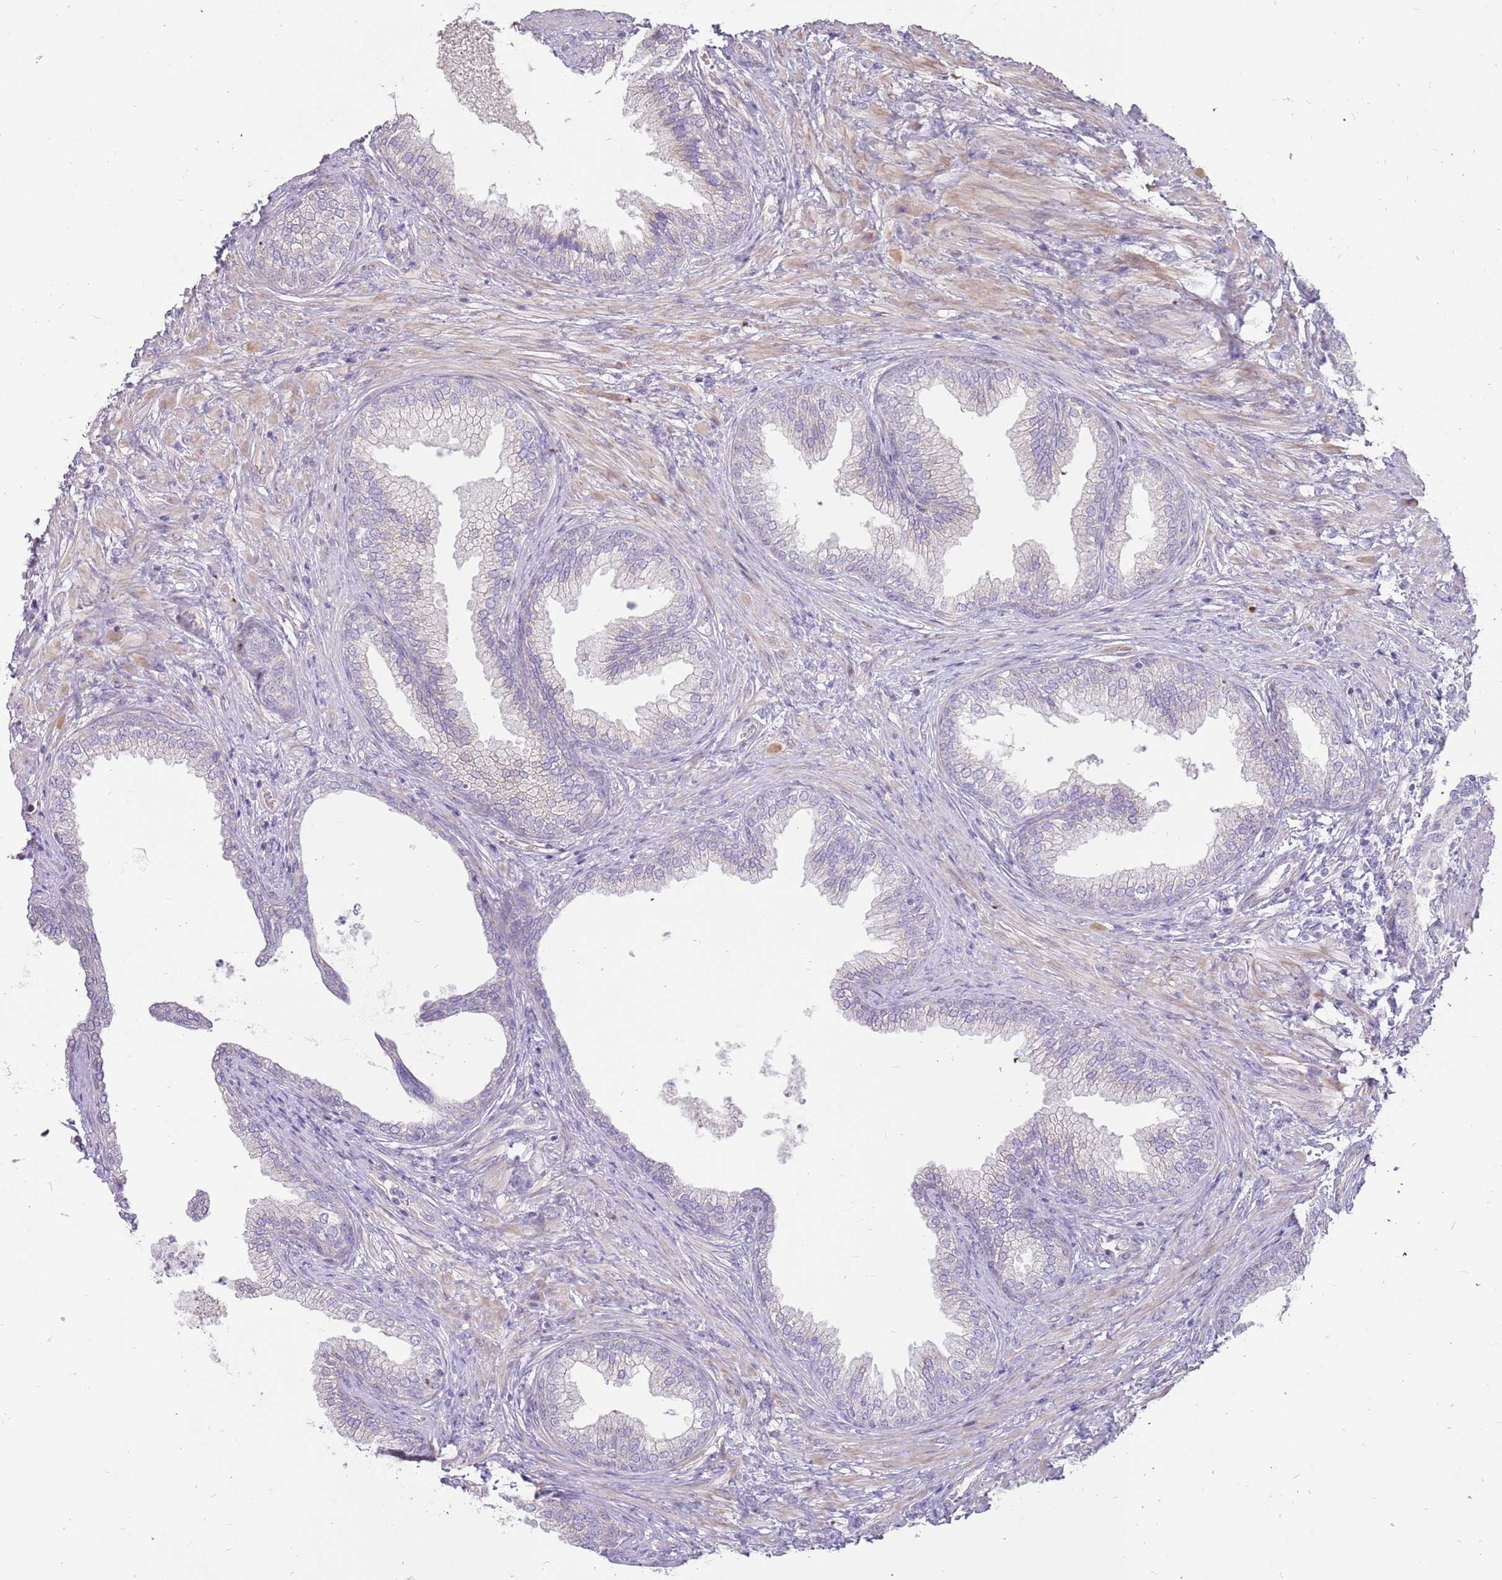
{"staining": {"intensity": "weak", "quantity": "25%-75%", "location": "cytoplasmic/membranous"}, "tissue": "prostate", "cell_type": "Glandular cells", "image_type": "normal", "snomed": [{"axis": "morphology", "description": "Normal tissue, NOS"}, {"axis": "topography", "description": "Prostate"}], "caption": "The photomicrograph shows a brown stain indicating the presence of a protein in the cytoplasmic/membranous of glandular cells in prostate. (DAB IHC with brightfield microscopy, high magnification).", "gene": "MCUB", "patient": {"sex": "male", "age": 76}}